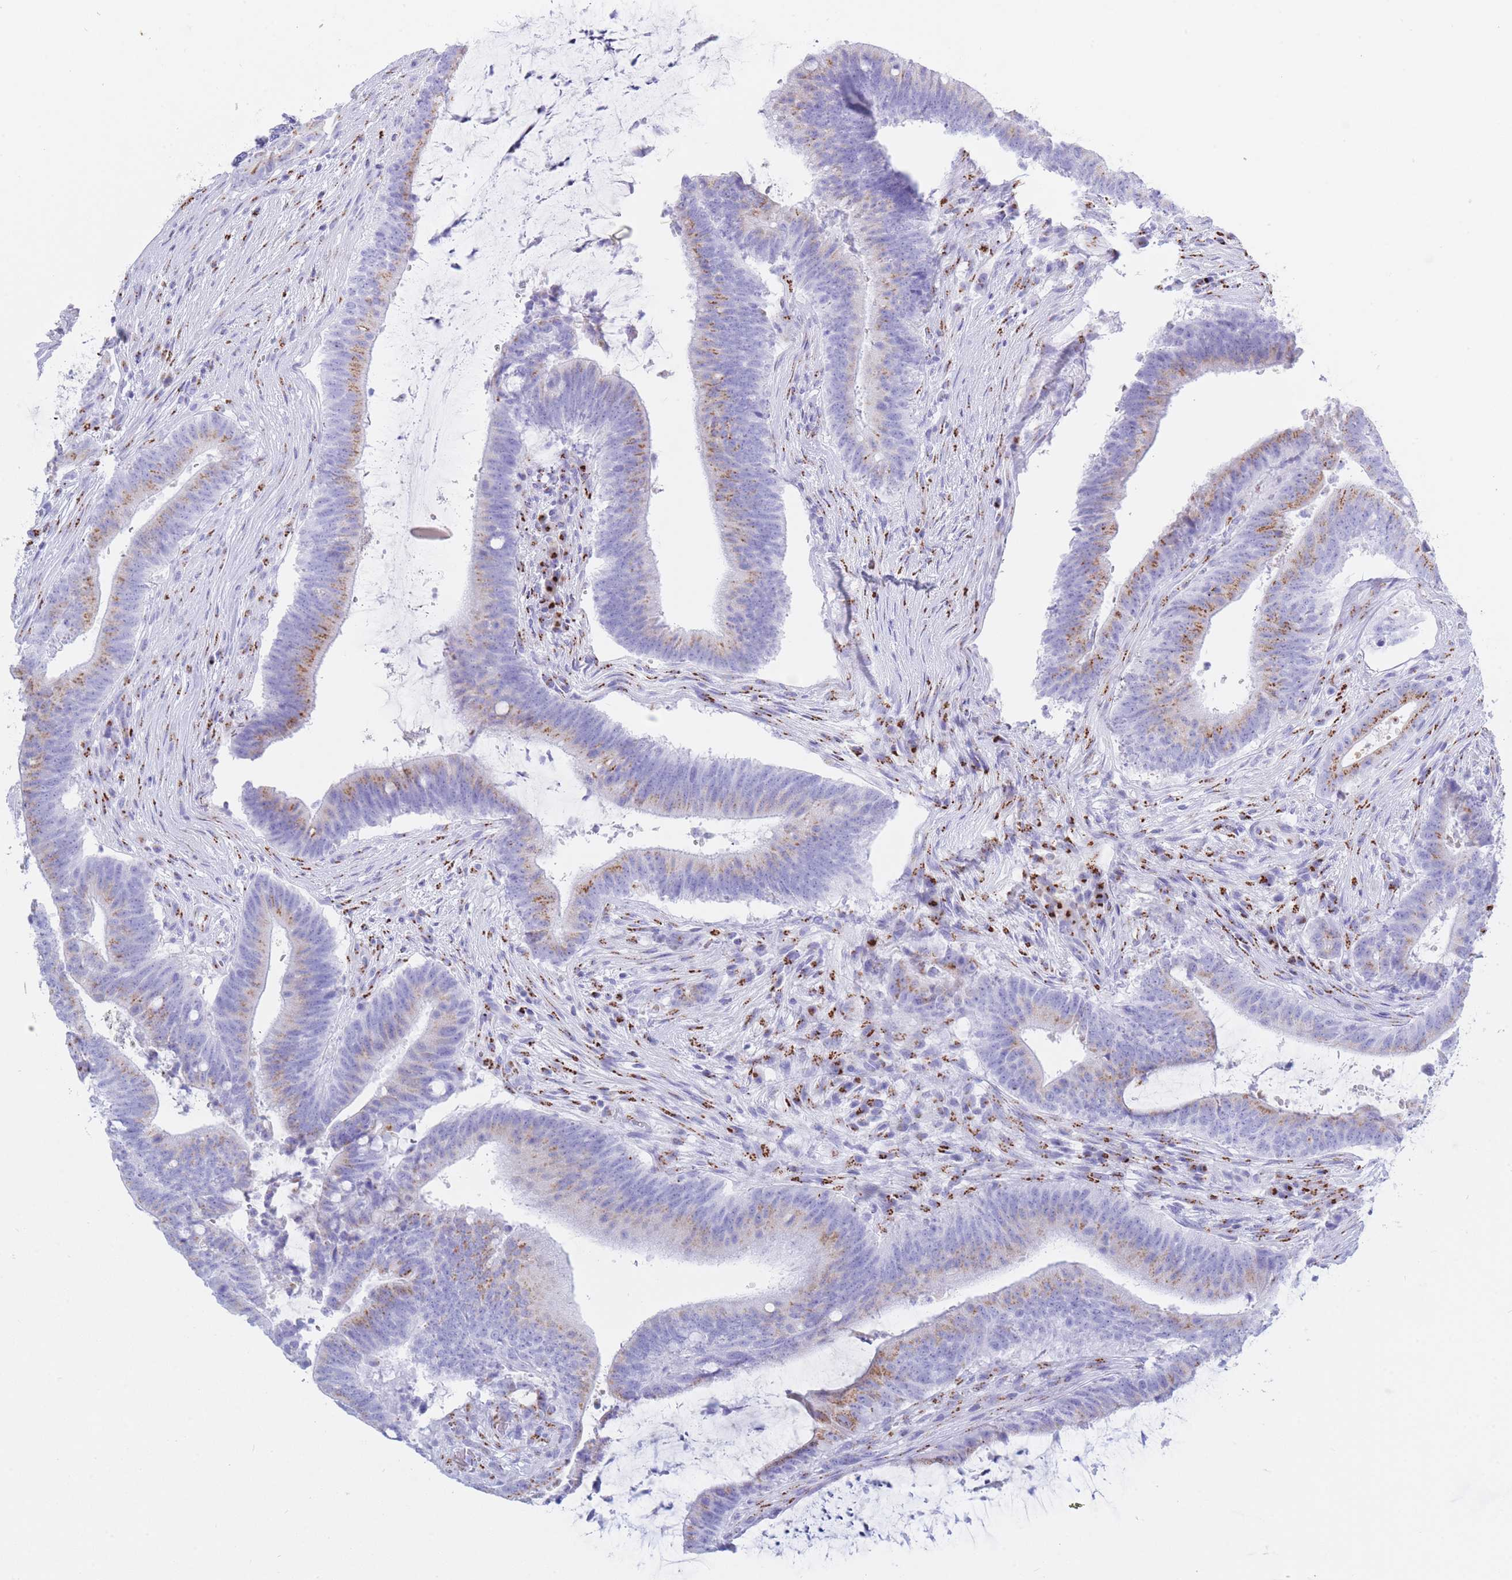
{"staining": {"intensity": "moderate", "quantity": "25%-75%", "location": "cytoplasmic/membranous"}, "tissue": "colorectal cancer", "cell_type": "Tumor cells", "image_type": "cancer", "snomed": [{"axis": "morphology", "description": "Adenocarcinoma, NOS"}, {"axis": "topography", "description": "Colon"}], "caption": "Colorectal cancer was stained to show a protein in brown. There is medium levels of moderate cytoplasmic/membranous expression in about 25%-75% of tumor cells. The staining was performed using DAB (3,3'-diaminobenzidine), with brown indicating positive protein expression. Nuclei are stained blue with hematoxylin.", "gene": "FAM3C", "patient": {"sex": "female", "age": 43}}